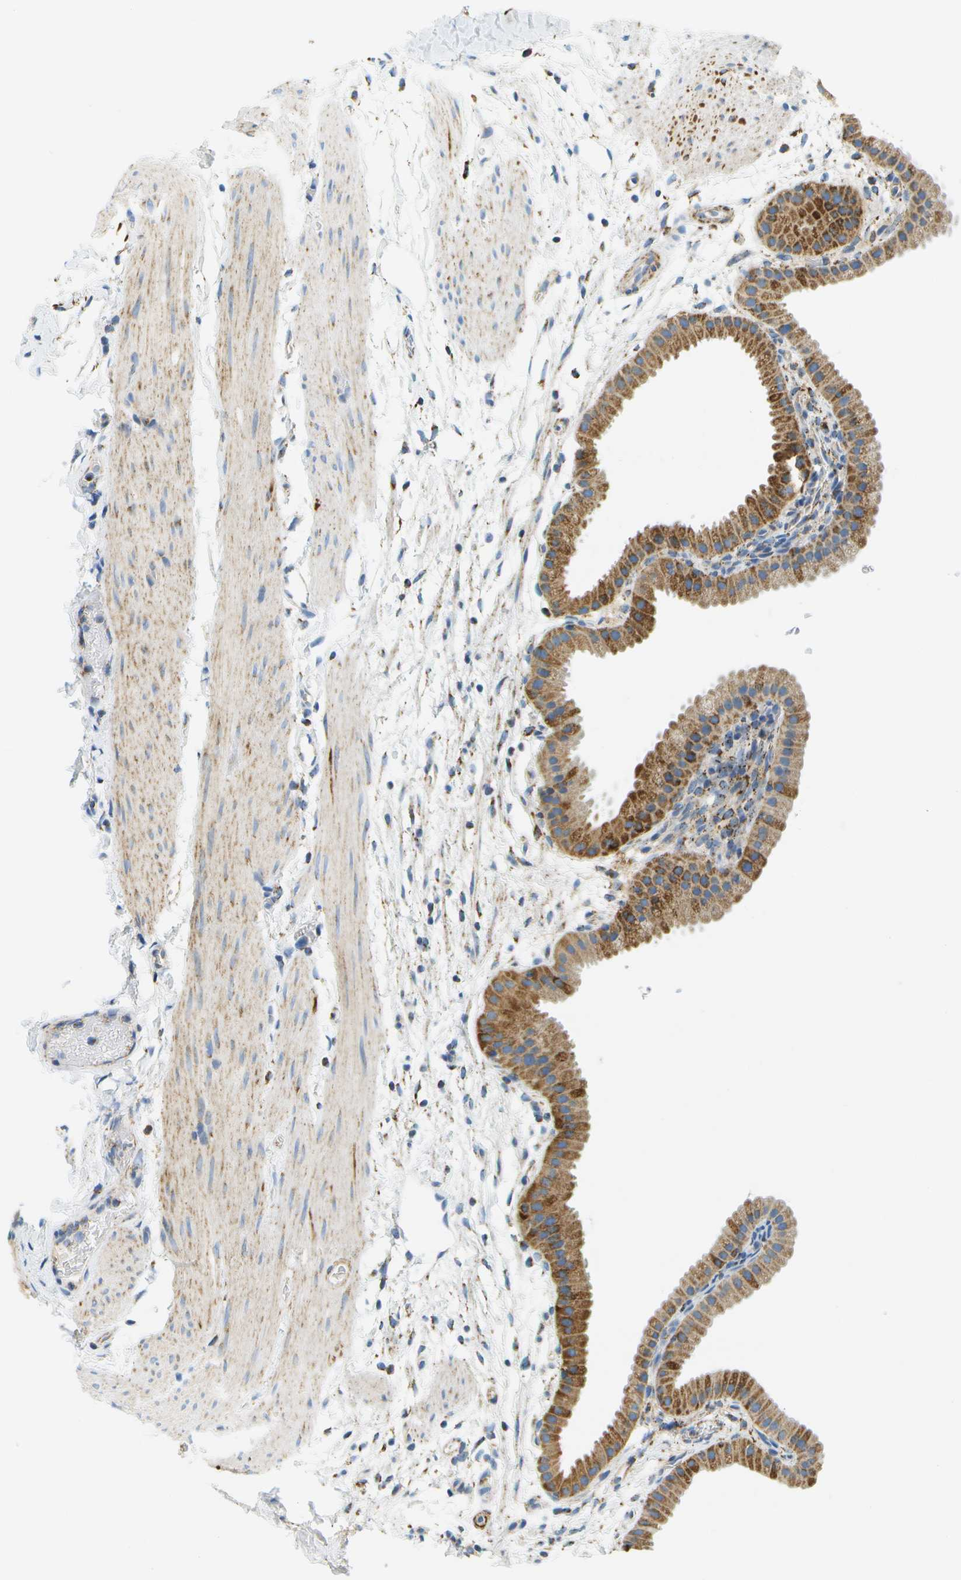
{"staining": {"intensity": "moderate", "quantity": ">75%", "location": "cytoplasmic/membranous"}, "tissue": "gallbladder", "cell_type": "Glandular cells", "image_type": "normal", "snomed": [{"axis": "morphology", "description": "Normal tissue, NOS"}, {"axis": "topography", "description": "Gallbladder"}], "caption": "DAB immunohistochemical staining of normal gallbladder shows moderate cytoplasmic/membranous protein positivity in about >75% of glandular cells.", "gene": "HLCS", "patient": {"sex": "female", "age": 64}}